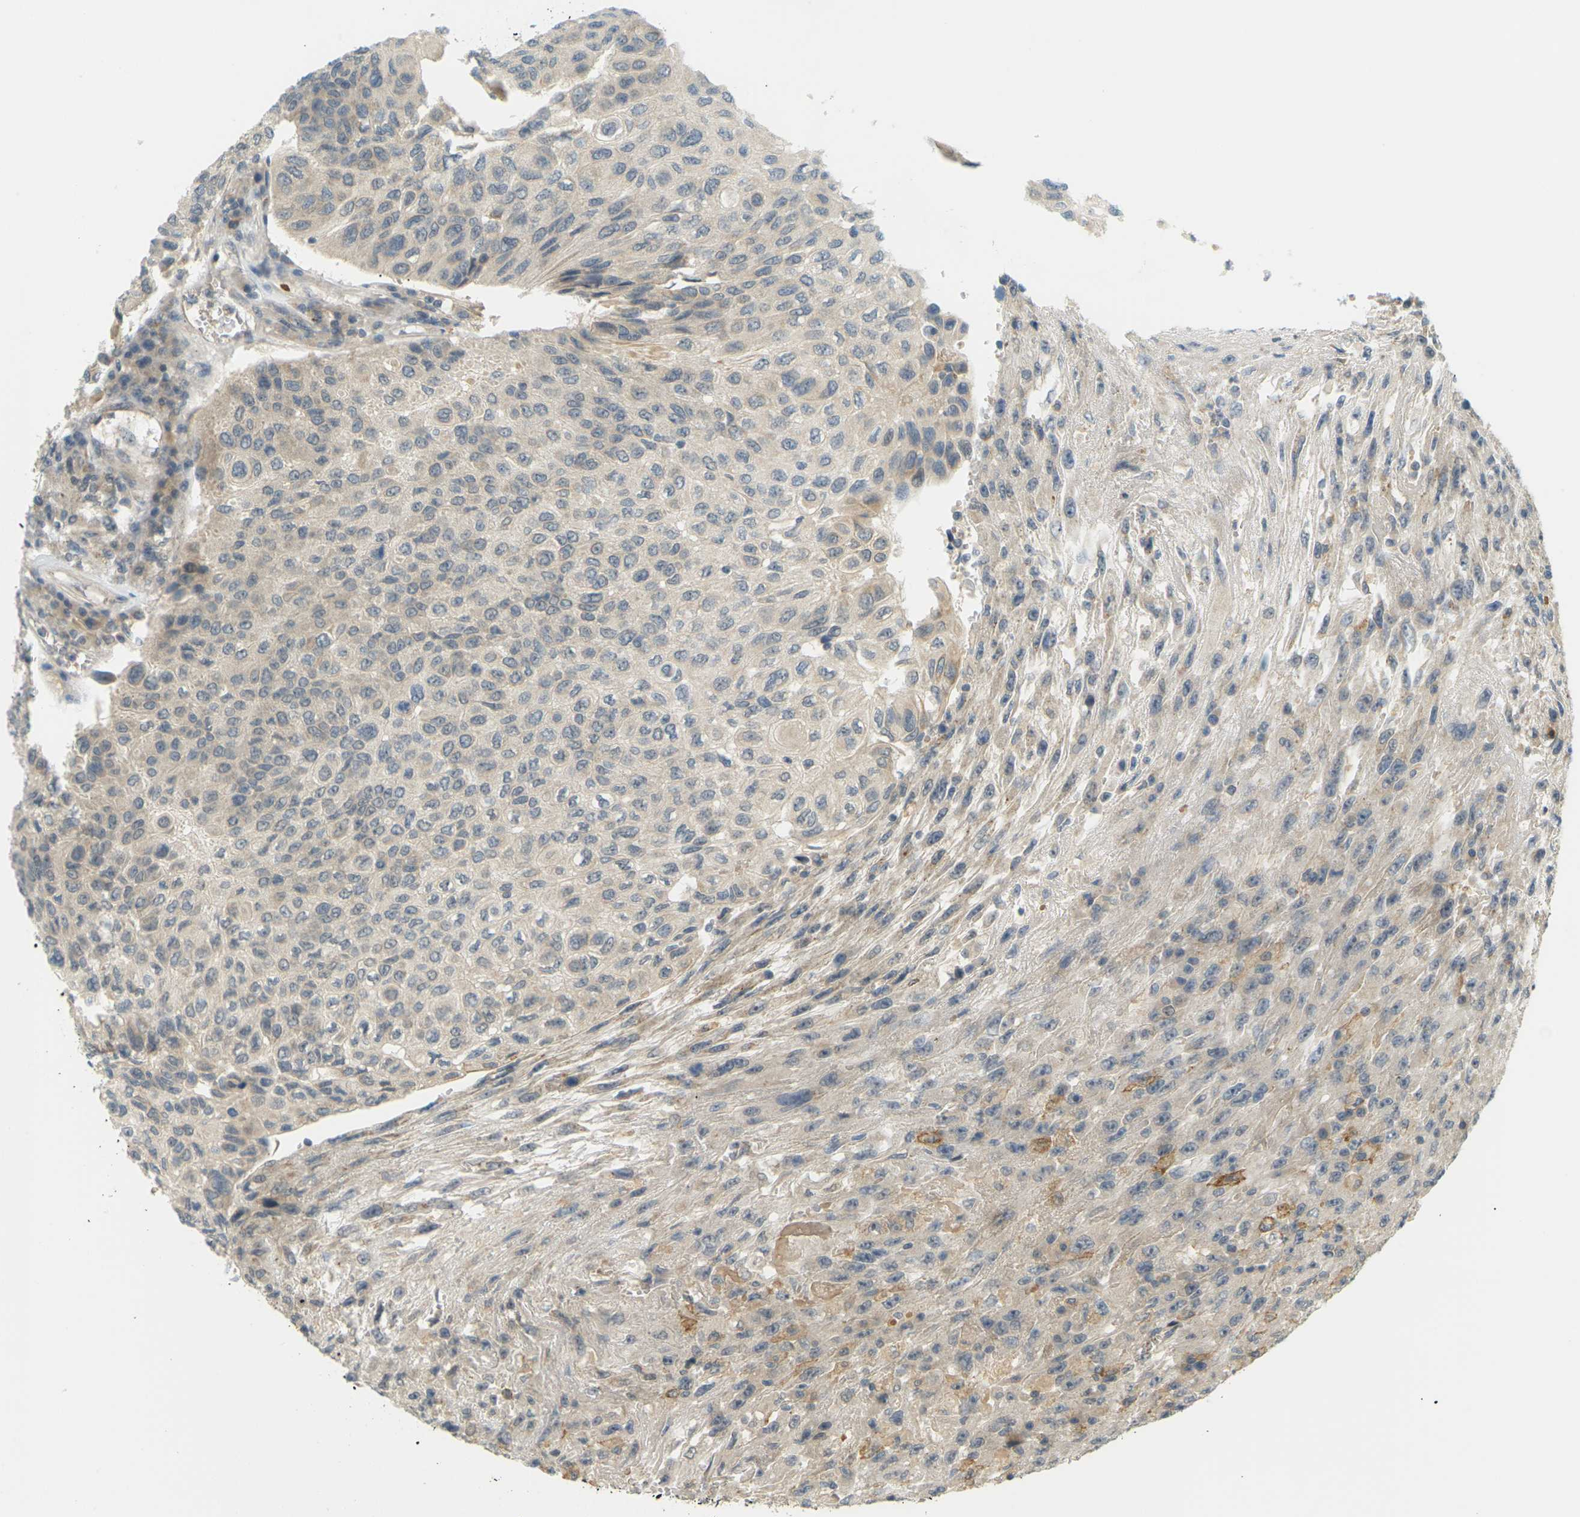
{"staining": {"intensity": "weak", "quantity": ">75%", "location": "cytoplasmic/membranous"}, "tissue": "urothelial cancer", "cell_type": "Tumor cells", "image_type": "cancer", "snomed": [{"axis": "morphology", "description": "Urothelial carcinoma, High grade"}, {"axis": "topography", "description": "Urinary bladder"}], "caption": "An immunohistochemistry image of neoplastic tissue is shown. Protein staining in brown highlights weak cytoplasmic/membranous positivity in urothelial cancer within tumor cells.", "gene": "SOCS6", "patient": {"sex": "male", "age": 66}}